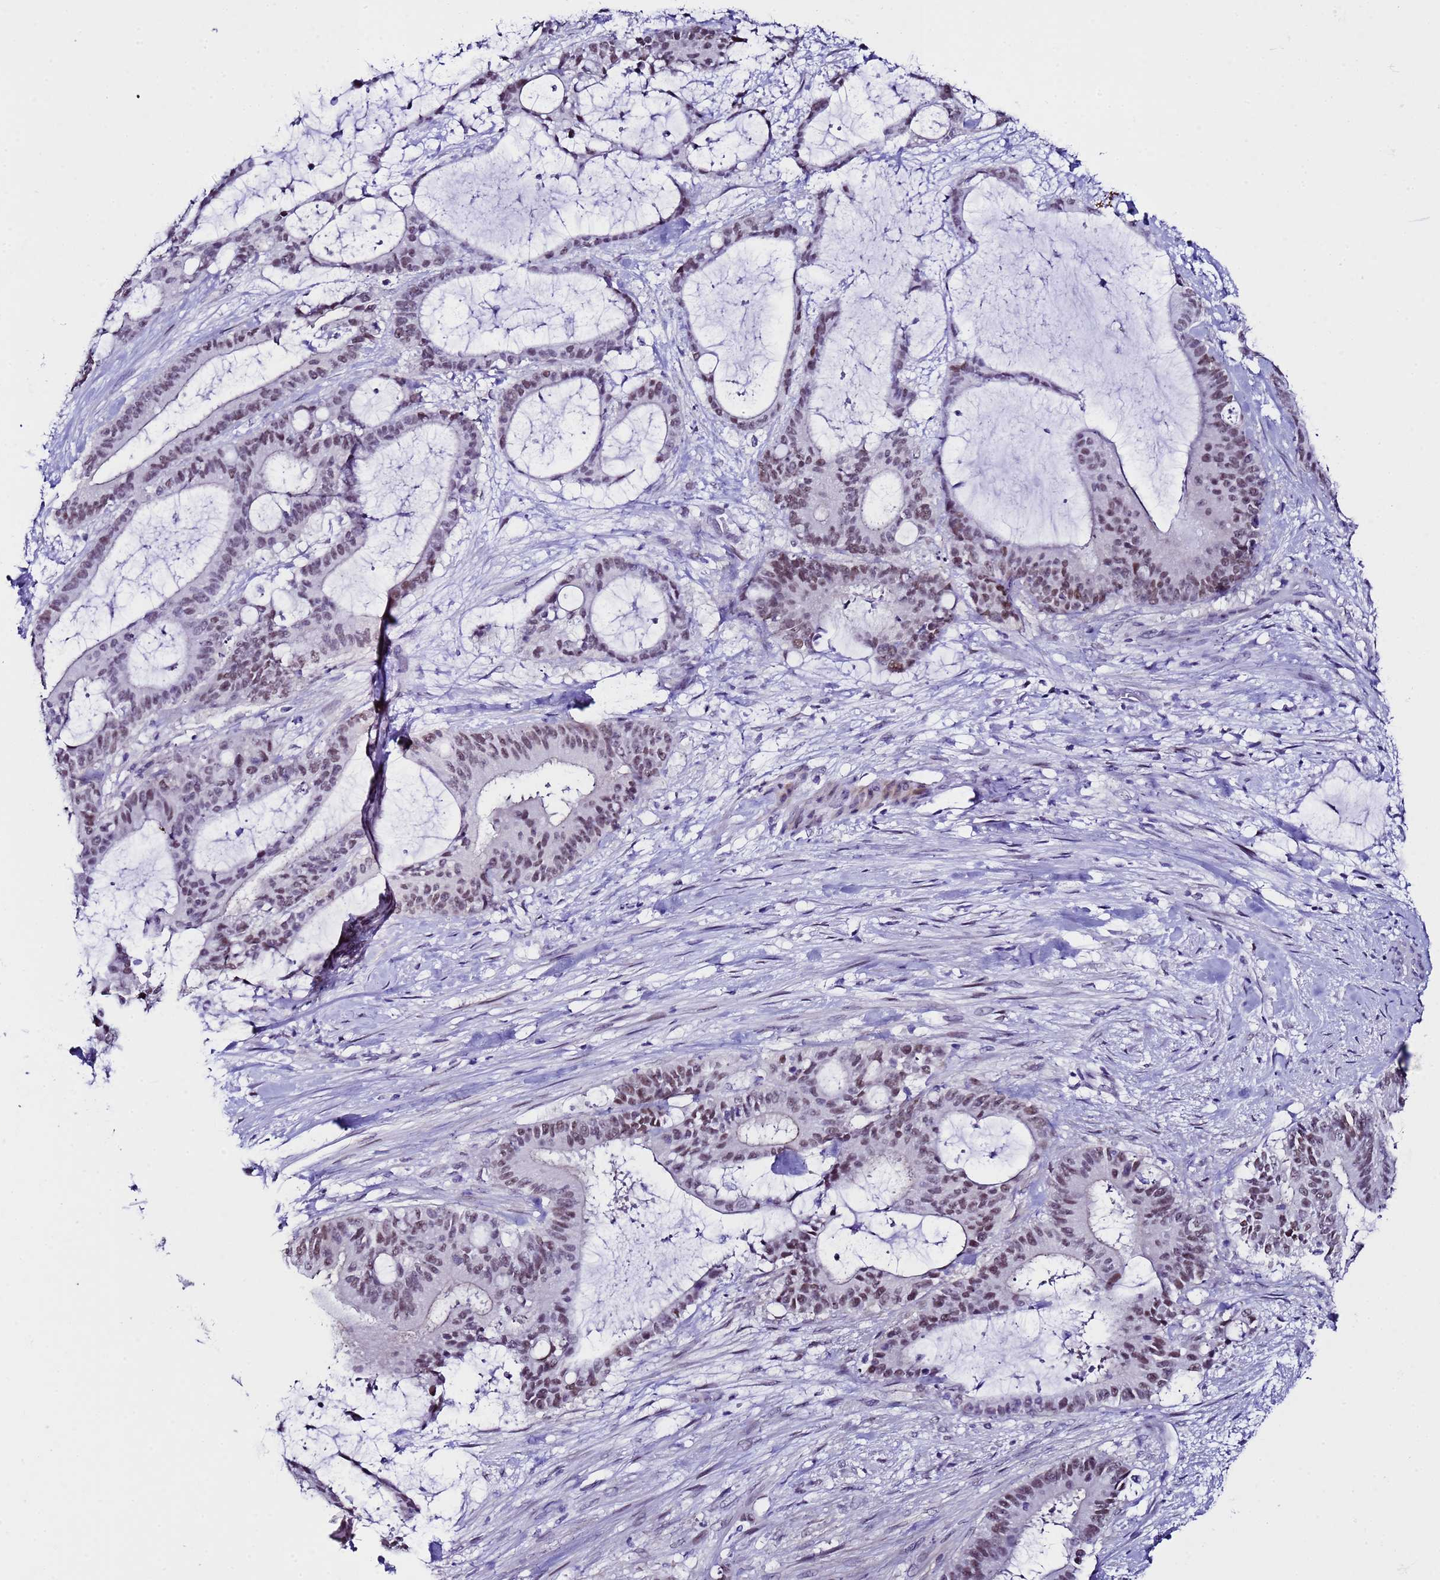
{"staining": {"intensity": "moderate", "quantity": ">75%", "location": "nuclear"}, "tissue": "liver cancer", "cell_type": "Tumor cells", "image_type": "cancer", "snomed": [{"axis": "morphology", "description": "Normal tissue, NOS"}, {"axis": "morphology", "description": "Cholangiocarcinoma"}, {"axis": "topography", "description": "Liver"}, {"axis": "topography", "description": "Peripheral nerve tissue"}], "caption": "DAB (3,3'-diaminobenzidine) immunohistochemical staining of cholangiocarcinoma (liver) reveals moderate nuclear protein positivity in about >75% of tumor cells. (DAB IHC, brown staining for protein, blue staining for nuclei).", "gene": "BCL7A", "patient": {"sex": "female", "age": 73}}